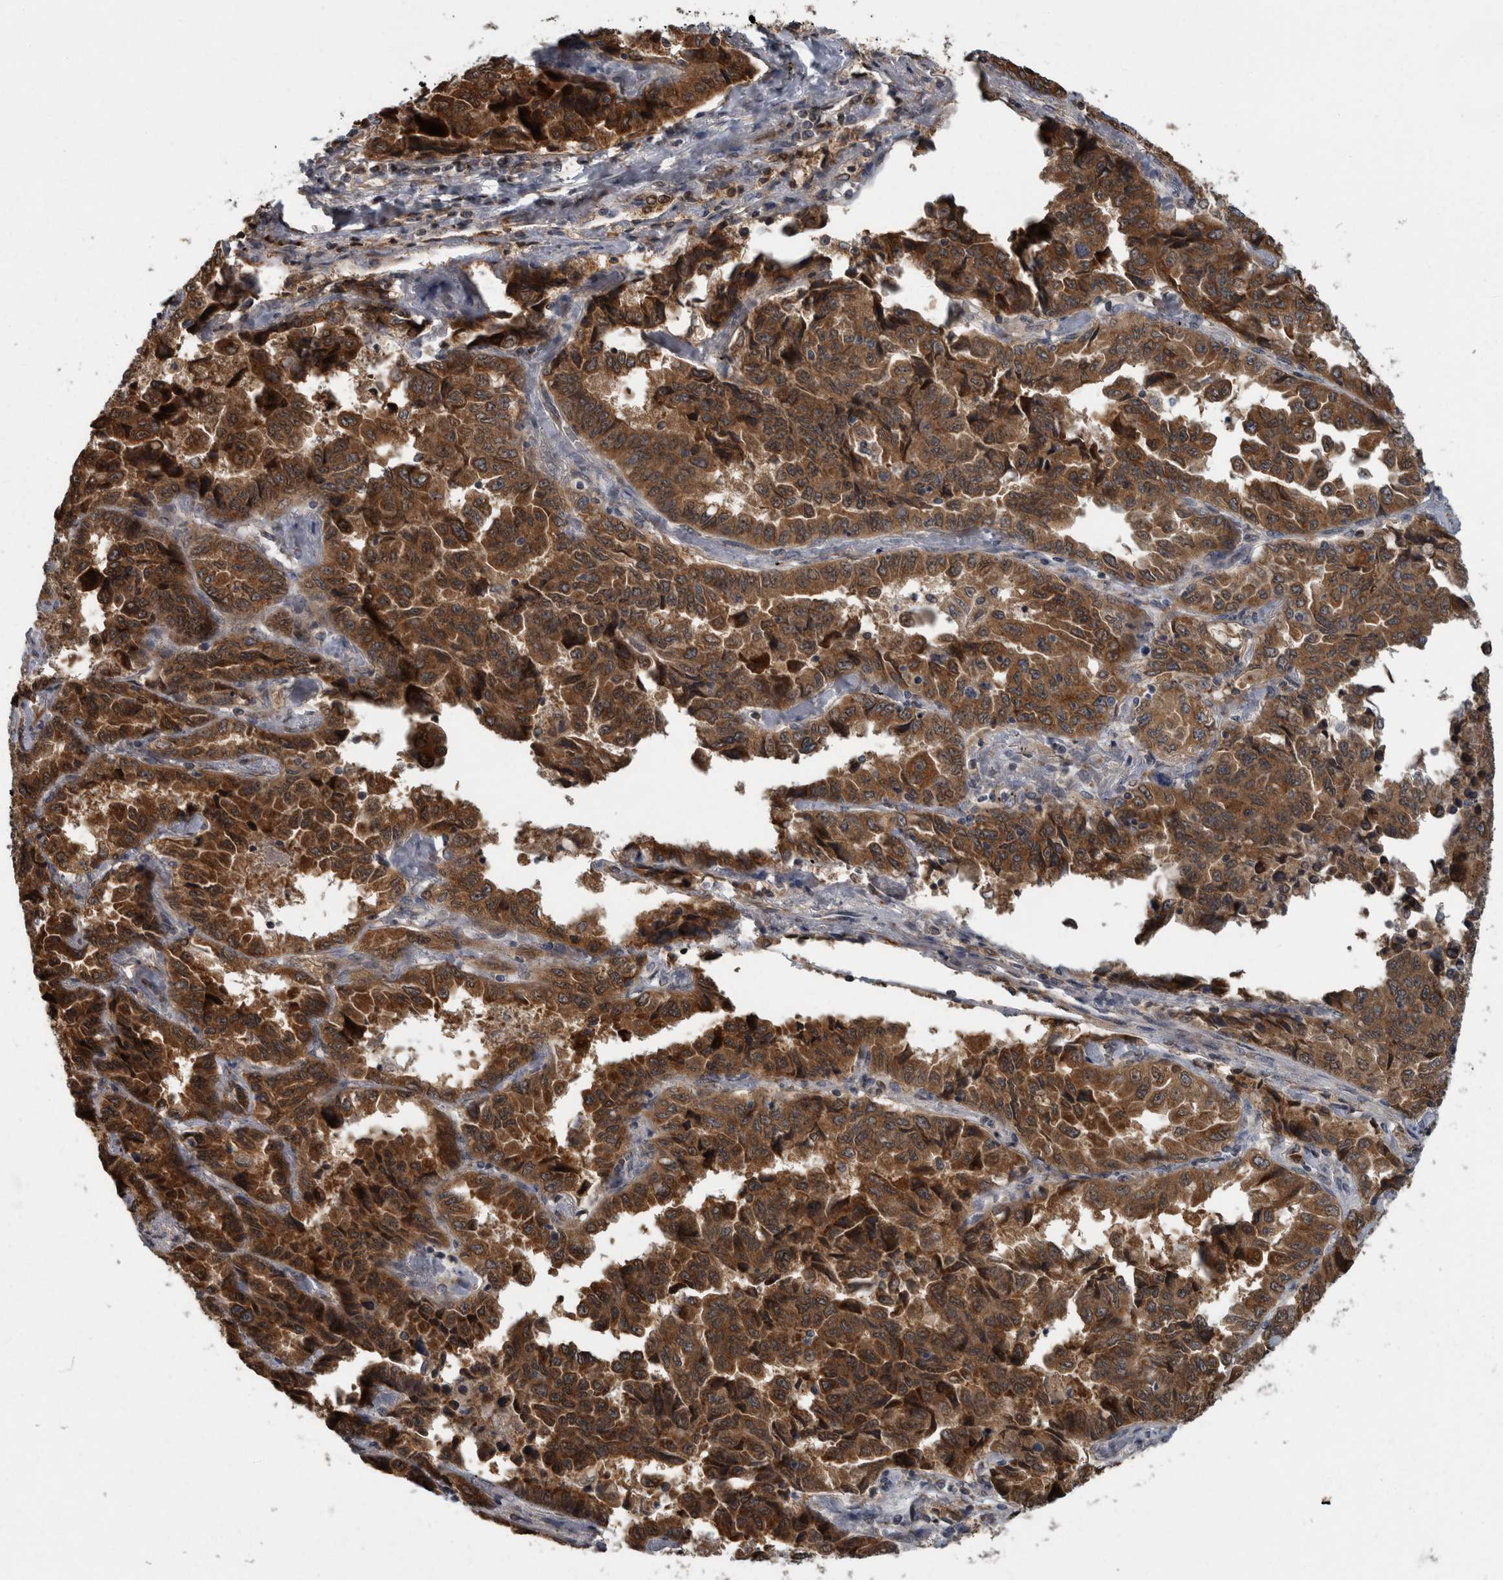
{"staining": {"intensity": "strong", "quantity": ">75%", "location": "cytoplasmic/membranous"}, "tissue": "lung cancer", "cell_type": "Tumor cells", "image_type": "cancer", "snomed": [{"axis": "morphology", "description": "Adenocarcinoma, NOS"}, {"axis": "topography", "description": "Lung"}], "caption": "Immunohistochemistry (IHC) (DAB (3,3'-diaminobenzidine)) staining of human lung cancer reveals strong cytoplasmic/membranous protein expression in about >75% of tumor cells. (DAB = brown stain, brightfield microscopy at high magnification).", "gene": "LMAN2L", "patient": {"sex": "female", "age": 51}}